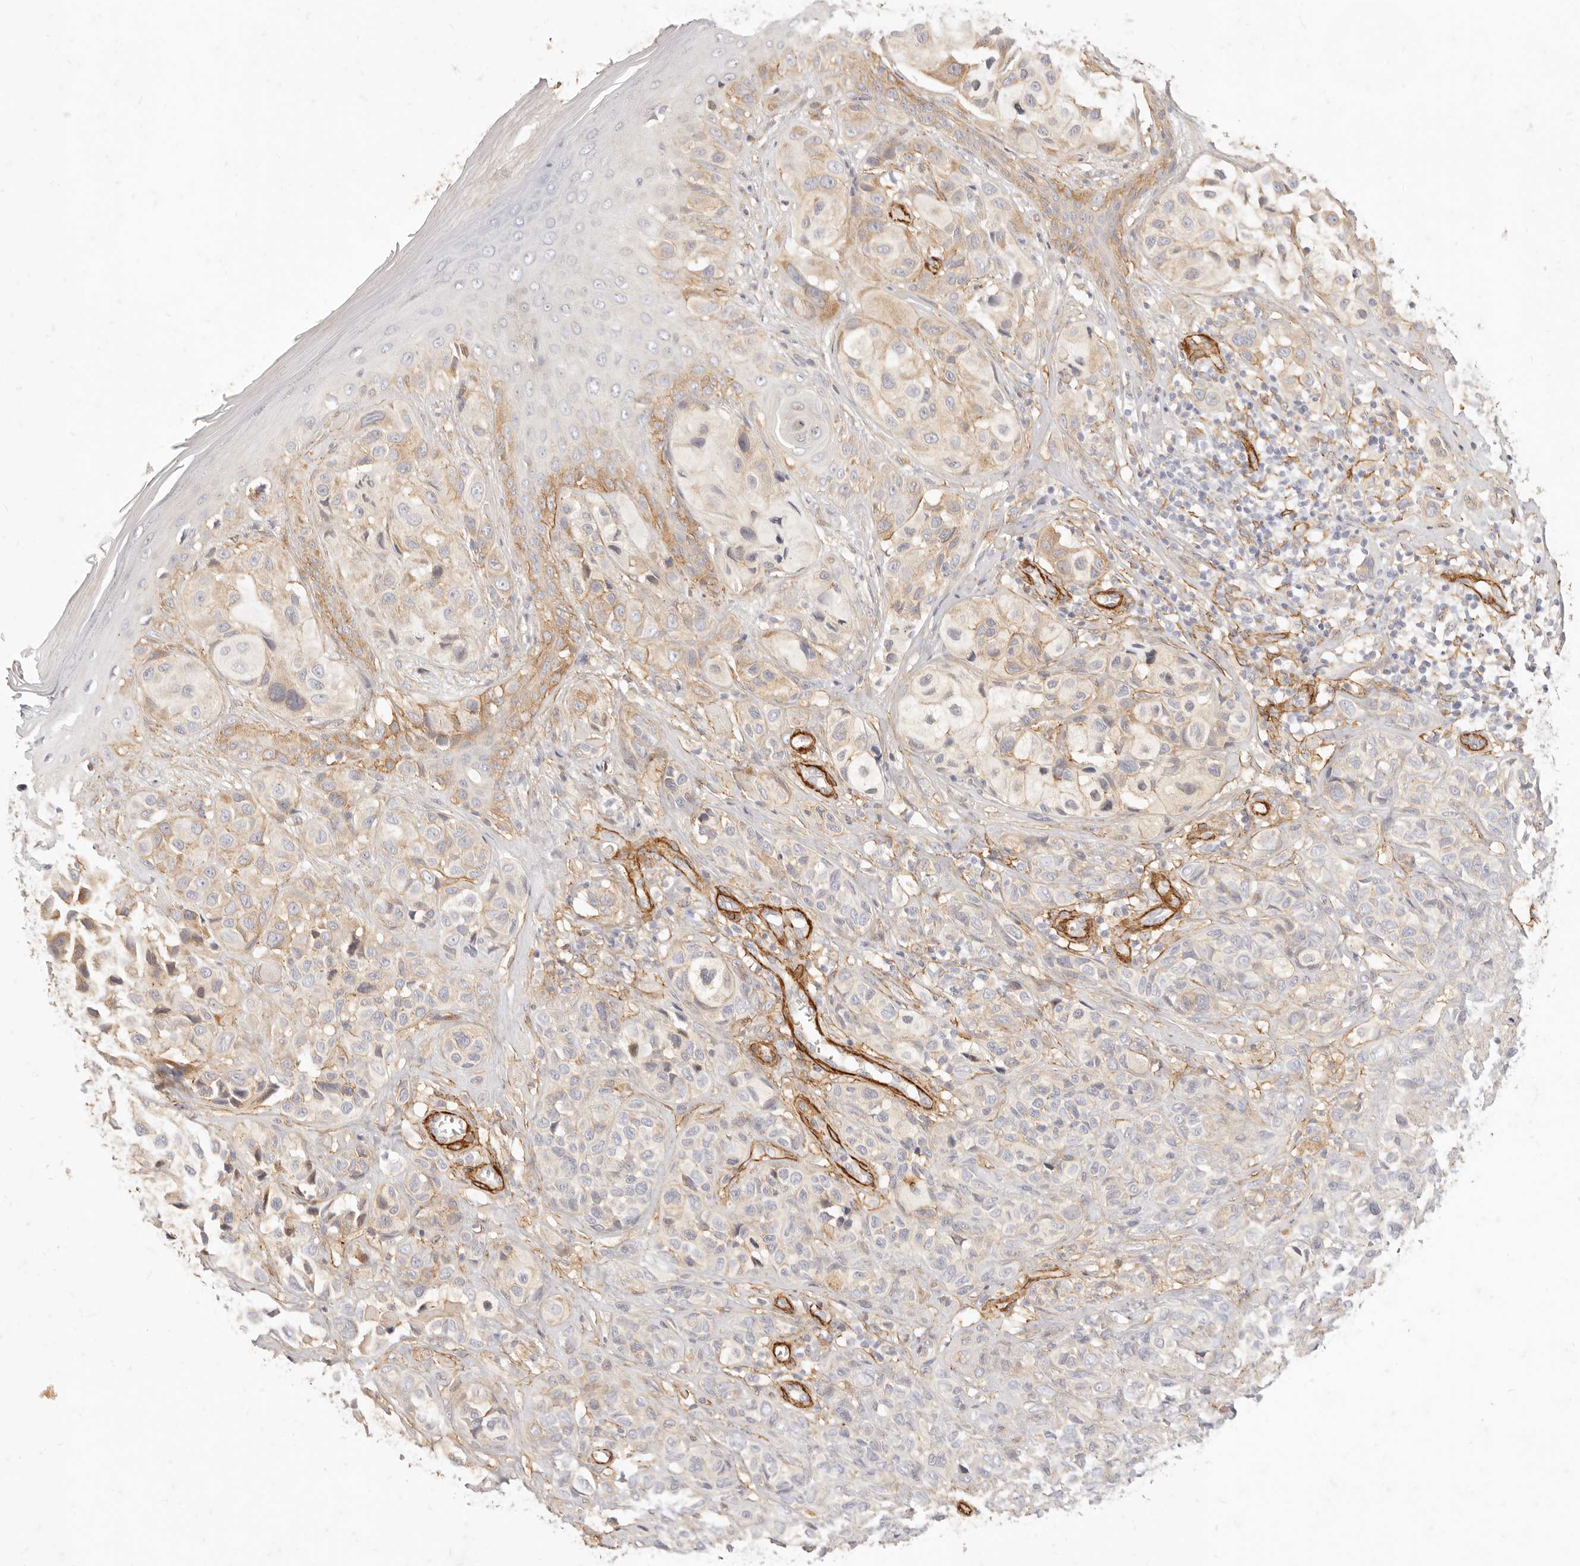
{"staining": {"intensity": "weak", "quantity": "25%-75%", "location": "cytoplasmic/membranous"}, "tissue": "melanoma", "cell_type": "Tumor cells", "image_type": "cancer", "snomed": [{"axis": "morphology", "description": "Malignant melanoma, NOS"}, {"axis": "topography", "description": "Skin"}], "caption": "Protein staining displays weak cytoplasmic/membranous expression in approximately 25%-75% of tumor cells in melanoma. (brown staining indicates protein expression, while blue staining denotes nuclei).", "gene": "TMTC2", "patient": {"sex": "female", "age": 58}}